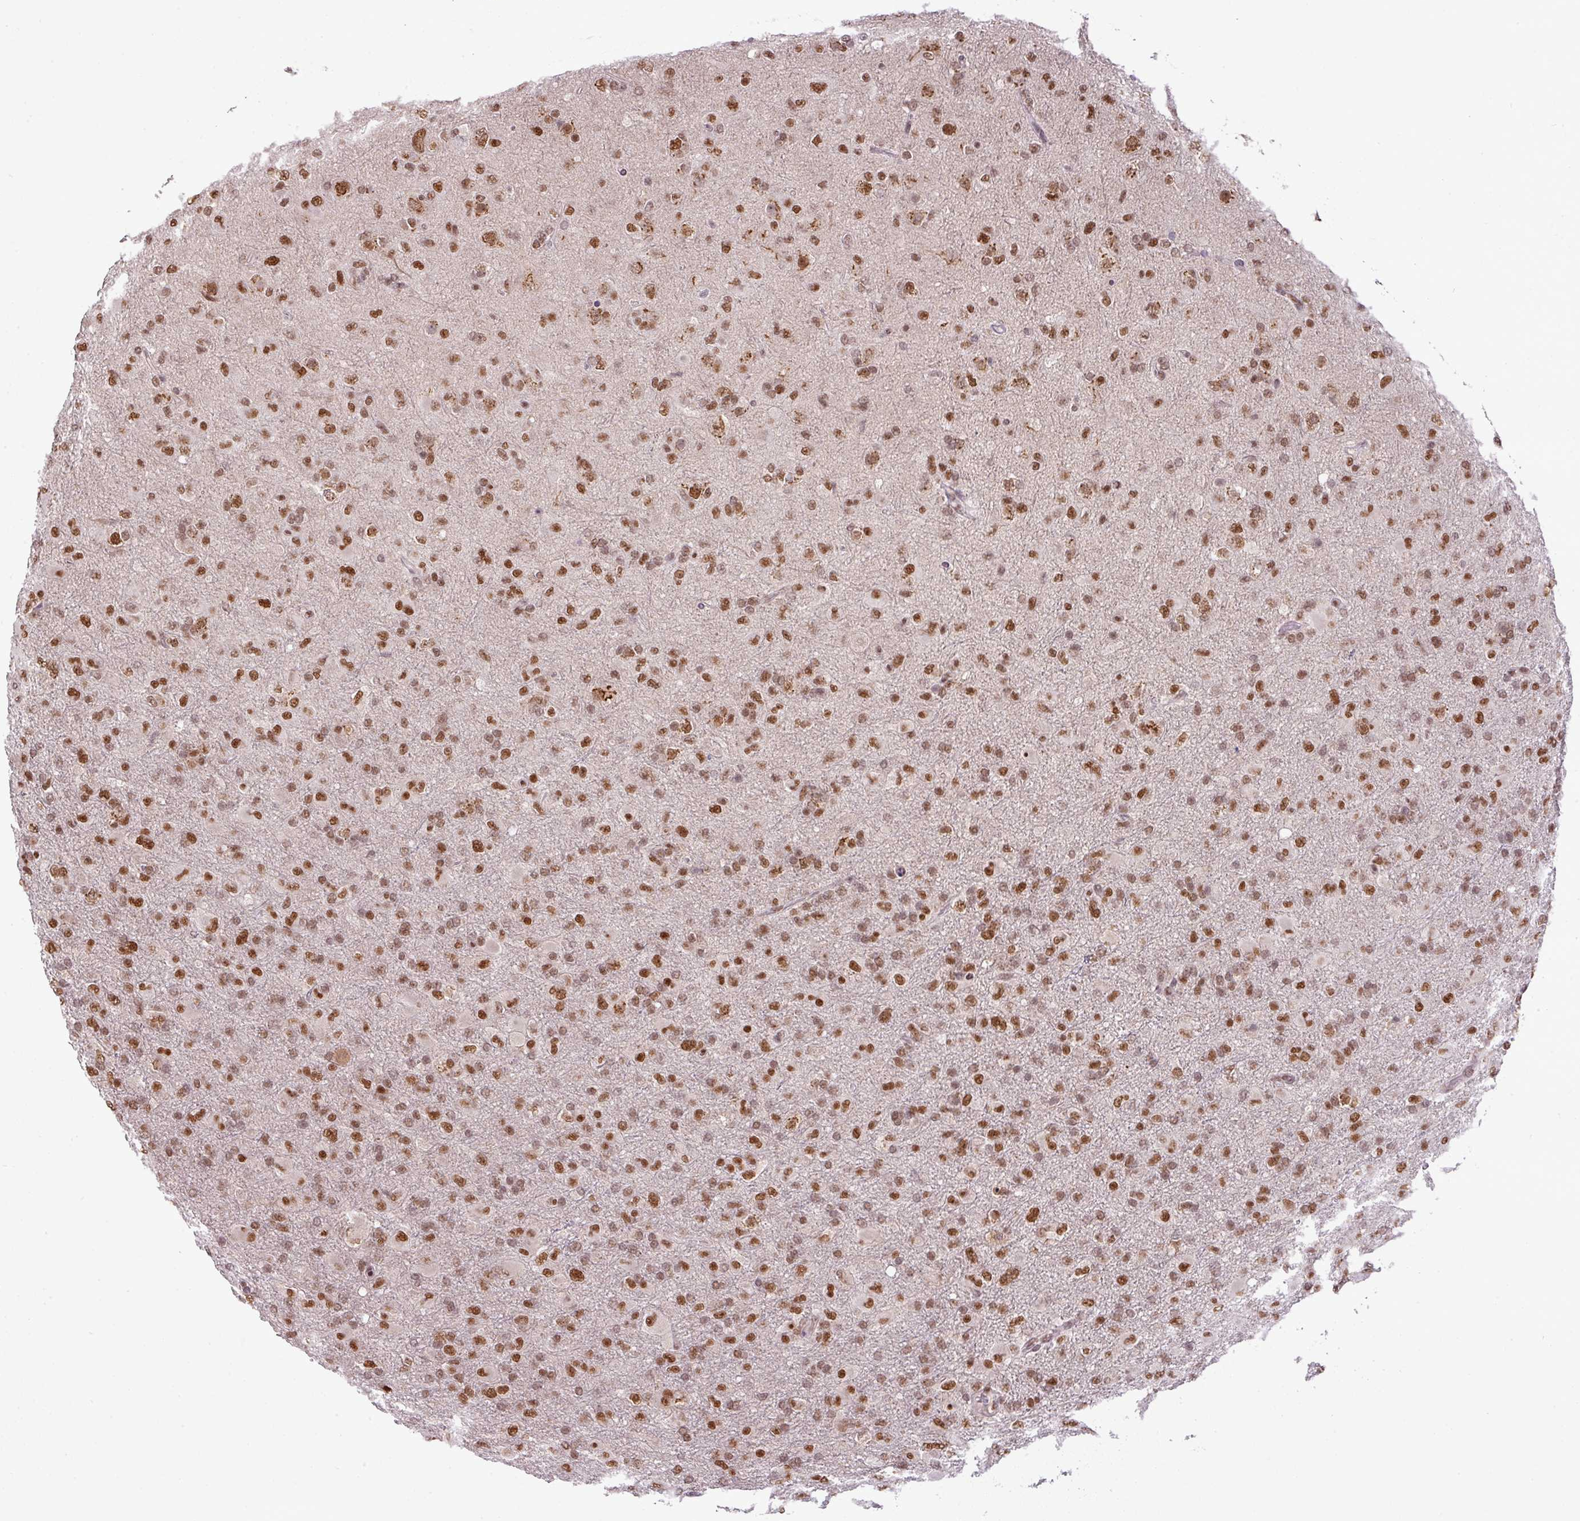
{"staining": {"intensity": "moderate", "quantity": ">75%", "location": "nuclear"}, "tissue": "glioma", "cell_type": "Tumor cells", "image_type": "cancer", "snomed": [{"axis": "morphology", "description": "Glioma, malignant, Low grade"}, {"axis": "topography", "description": "Brain"}], "caption": "Approximately >75% of tumor cells in human glioma show moderate nuclear protein positivity as visualized by brown immunohistochemical staining.", "gene": "PGAP4", "patient": {"sex": "male", "age": 65}}